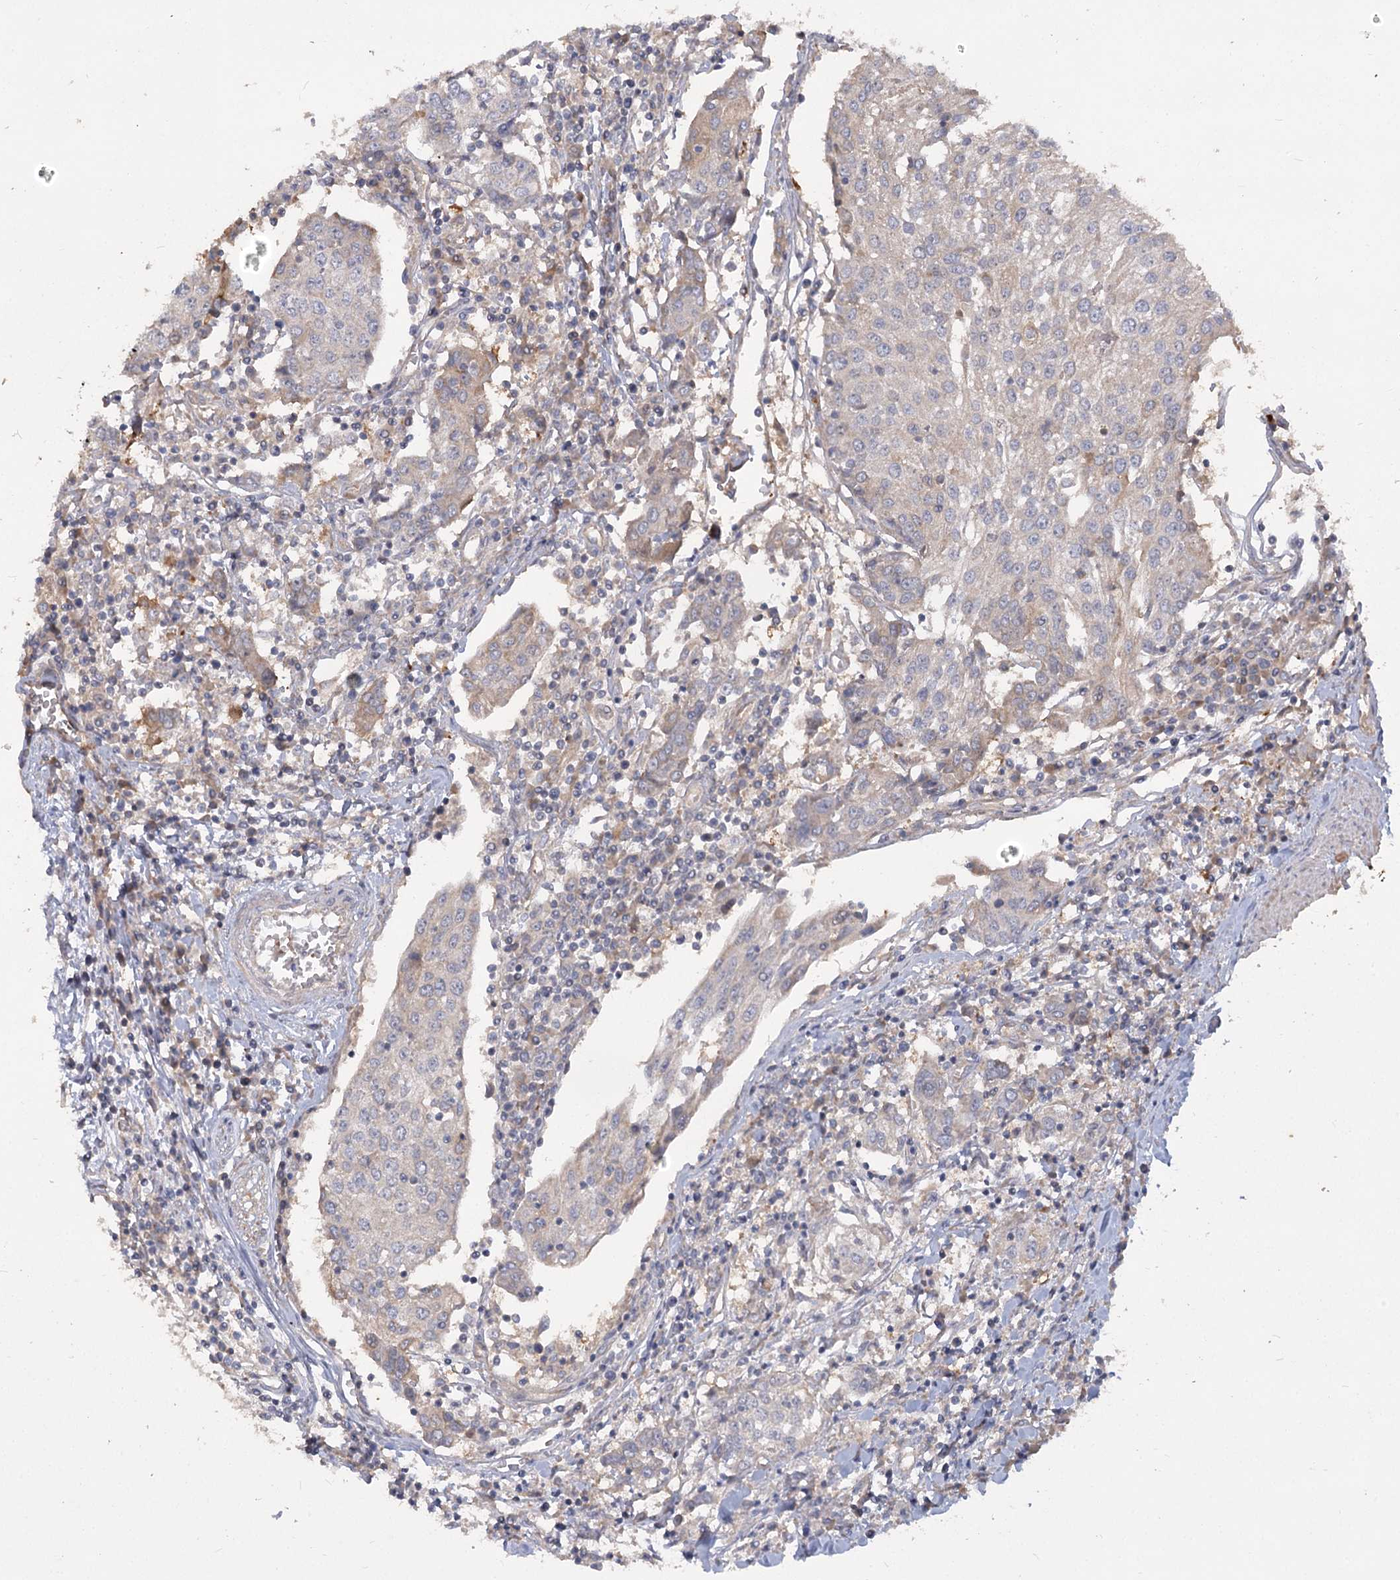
{"staining": {"intensity": "negative", "quantity": "none", "location": "none"}, "tissue": "urothelial cancer", "cell_type": "Tumor cells", "image_type": "cancer", "snomed": [{"axis": "morphology", "description": "Urothelial carcinoma, High grade"}, {"axis": "topography", "description": "Urinary bladder"}], "caption": "DAB immunohistochemical staining of urothelial cancer demonstrates no significant staining in tumor cells.", "gene": "RIN2", "patient": {"sex": "female", "age": 85}}